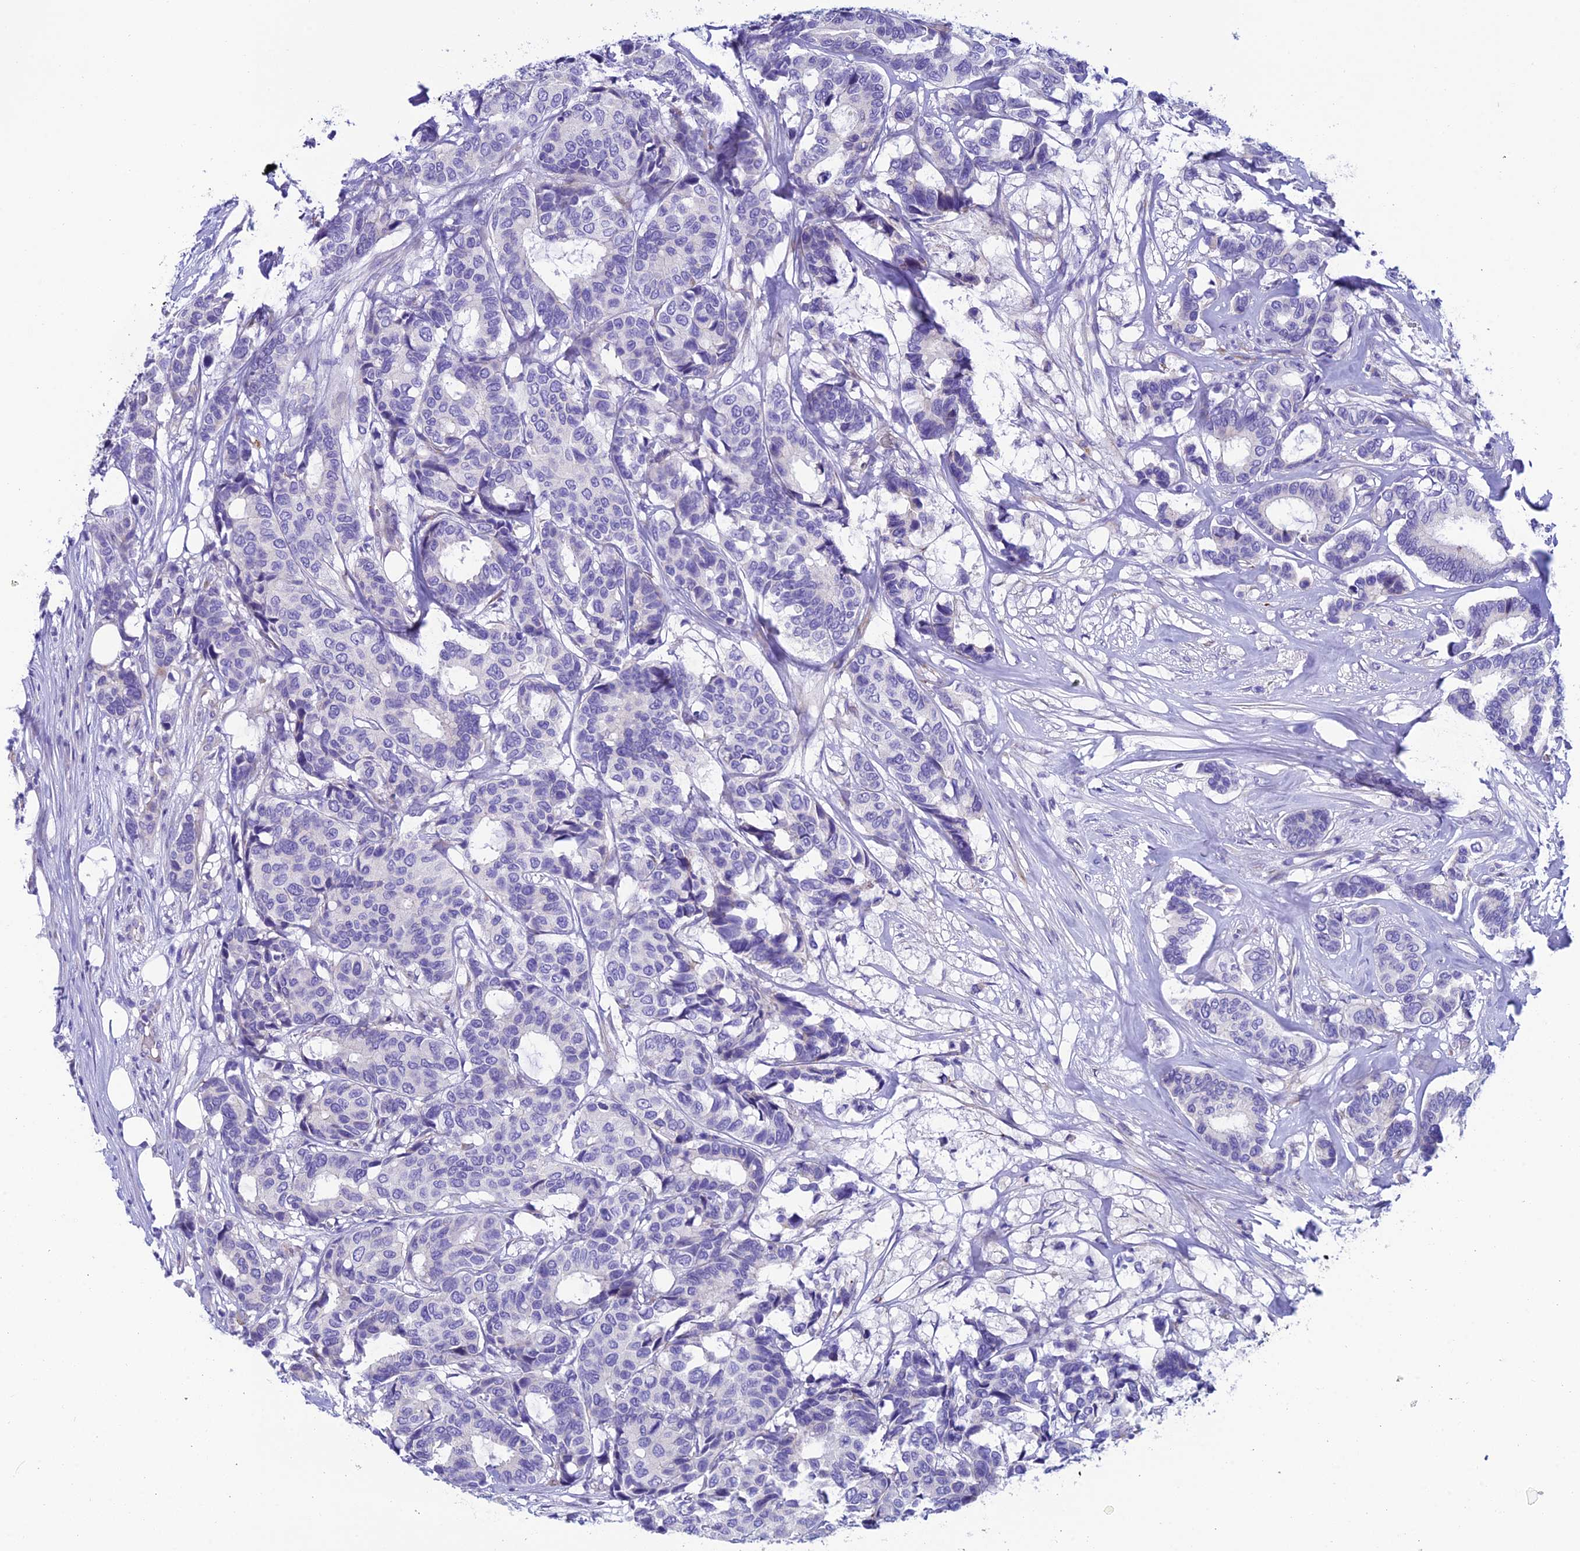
{"staining": {"intensity": "negative", "quantity": "none", "location": "none"}, "tissue": "breast cancer", "cell_type": "Tumor cells", "image_type": "cancer", "snomed": [{"axis": "morphology", "description": "Duct carcinoma"}, {"axis": "topography", "description": "Breast"}], "caption": "There is no significant staining in tumor cells of breast infiltrating ductal carcinoma. Nuclei are stained in blue.", "gene": "MACIR", "patient": {"sex": "female", "age": 87}}